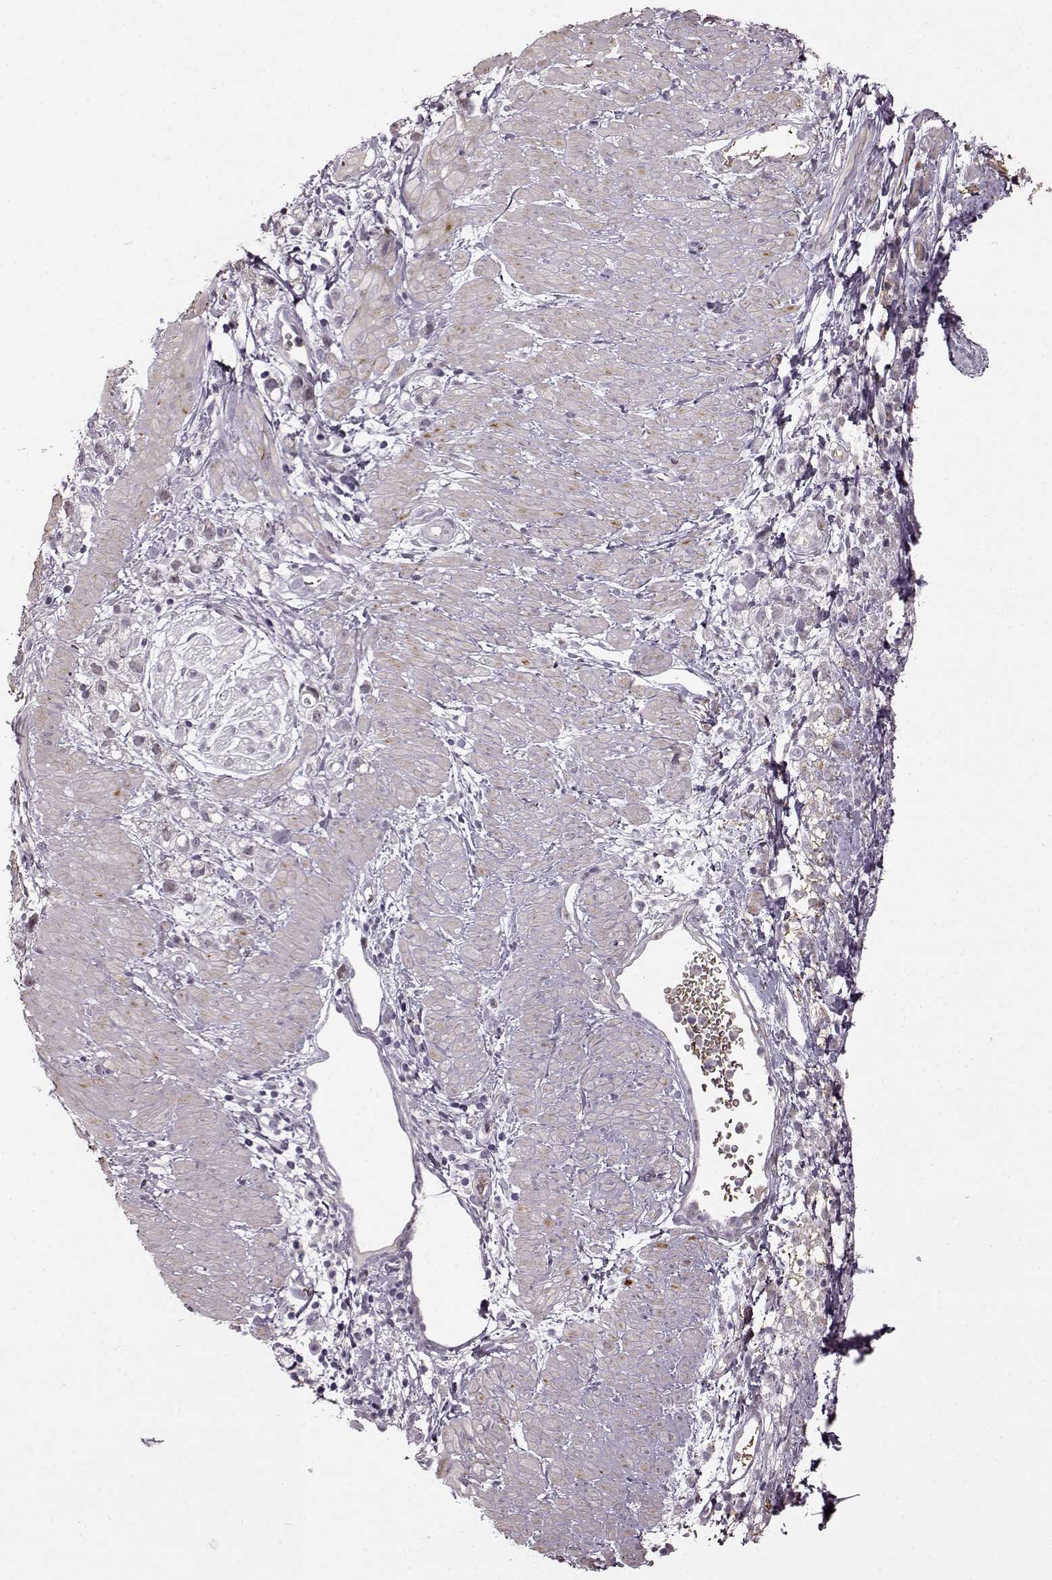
{"staining": {"intensity": "negative", "quantity": "none", "location": "none"}, "tissue": "stomach cancer", "cell_type": "Tumor cells", "image_type": "cancer", "snomed": [{"axis": "morphology", "description": "Adenocarcinoma, NOS"}, {"axis": "topography", "description": "Stomach"}], "caption": "A high-resolution image shows immunohistochemistry staining of stomach cancer (adenocarcinoma), which shows no significant staining in tumor cells. Brightfield microscopy of immunohistochemistry (IHC) stained with DAB (brown) and hematoxylin (blue), captured at high magnification.", "gene": "CNGA3", "patient": {"sex": "female", "age": 59}}